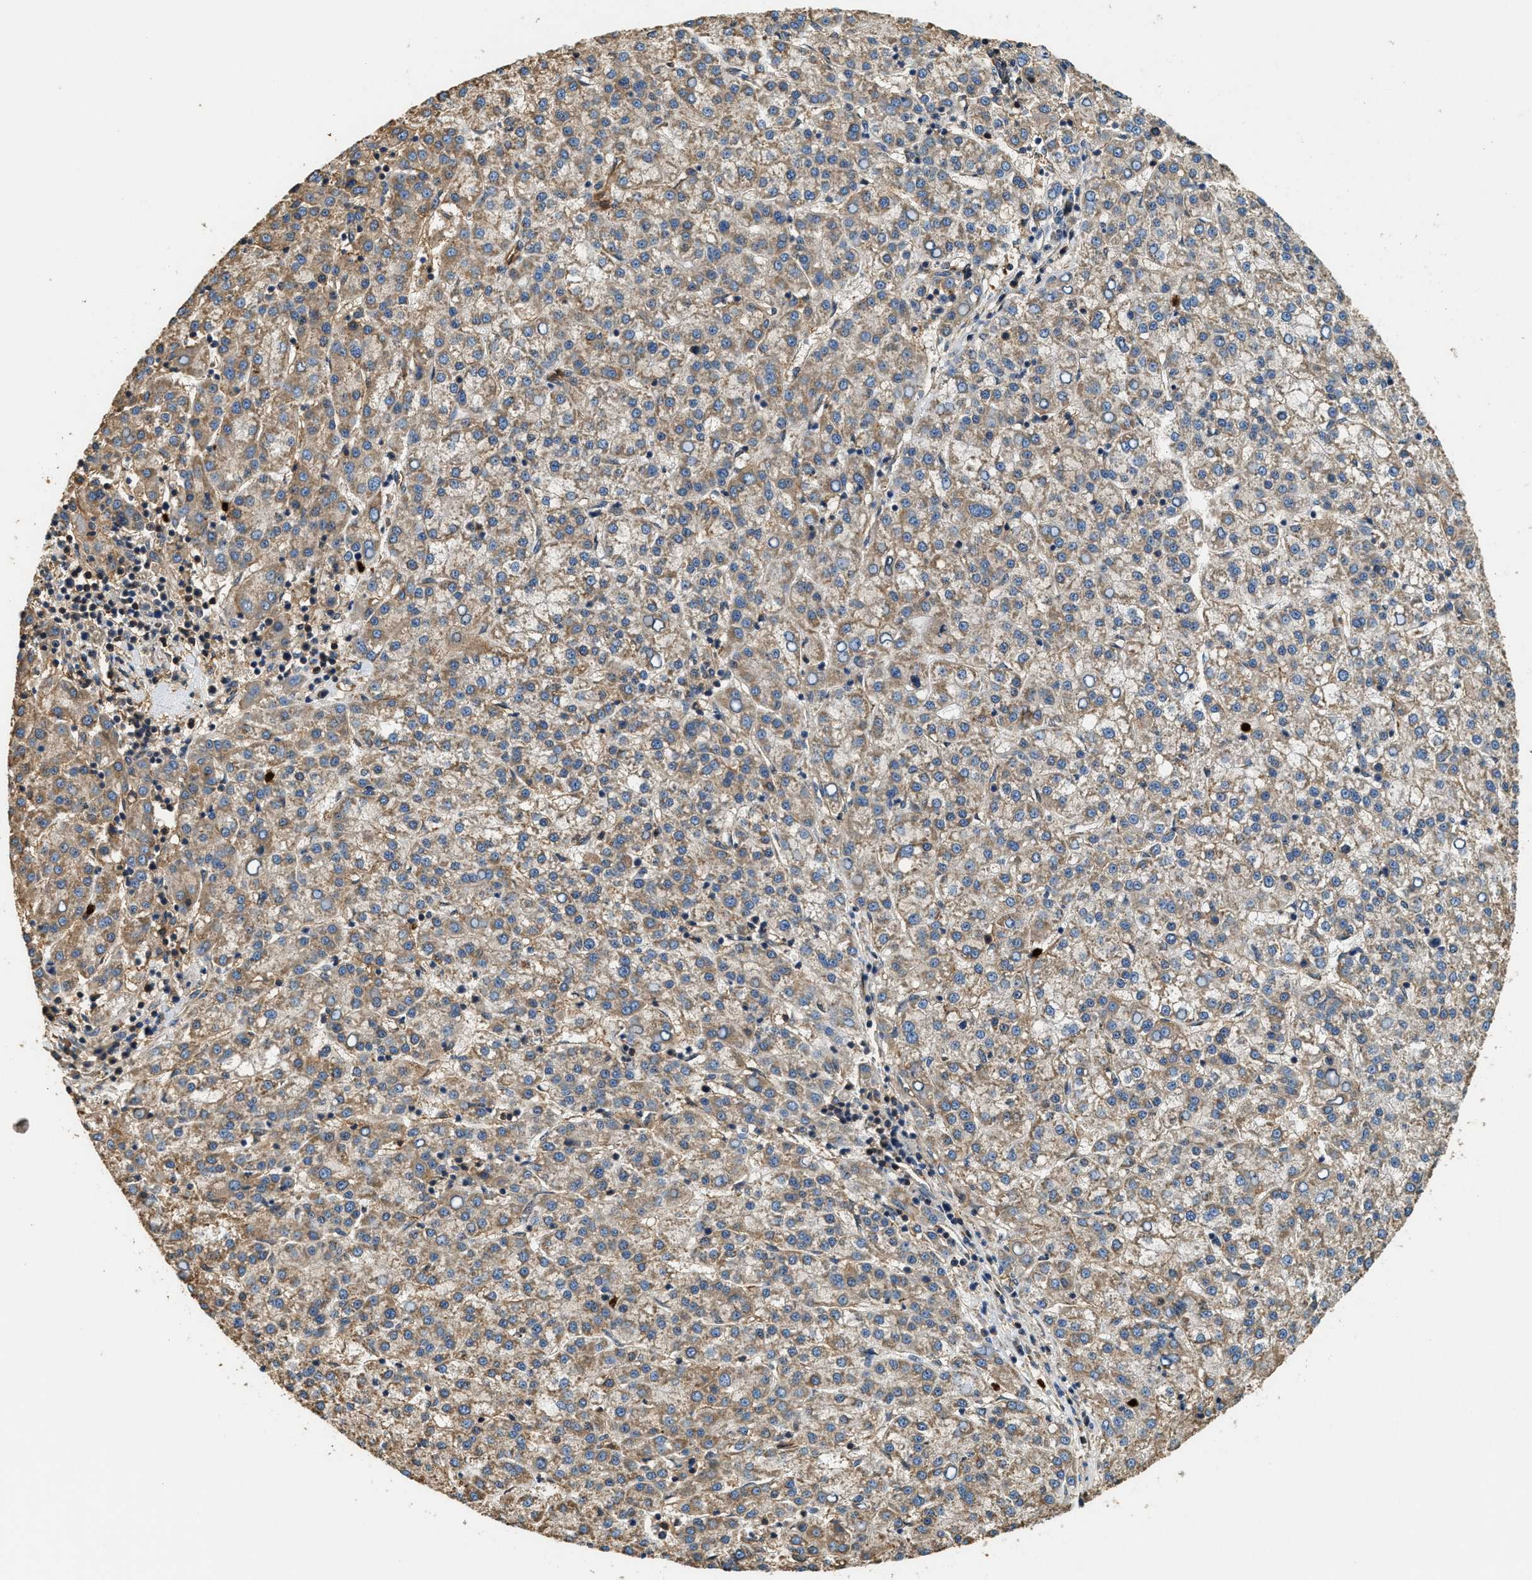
{"staining": {"intensity": "weak", "quantity": ">75%", "location": "cytoplasmic/membranous"}, "tissue": "liver cancer", "cell_type": "Tumor cells", "image_type": "cancer", "snomed": [{"axis": "morphology", "description": "Carcinoma, Hepatocellular, NOS"}, {"axis": "topography", "description": "Liver"}], "caption": "Human hepatocellular carcinoma (liver) stained with a protein marker displays weak staining in tumor cells.", "gene": "ANXA3", "patient": {"sex": "female", "age": 58}}